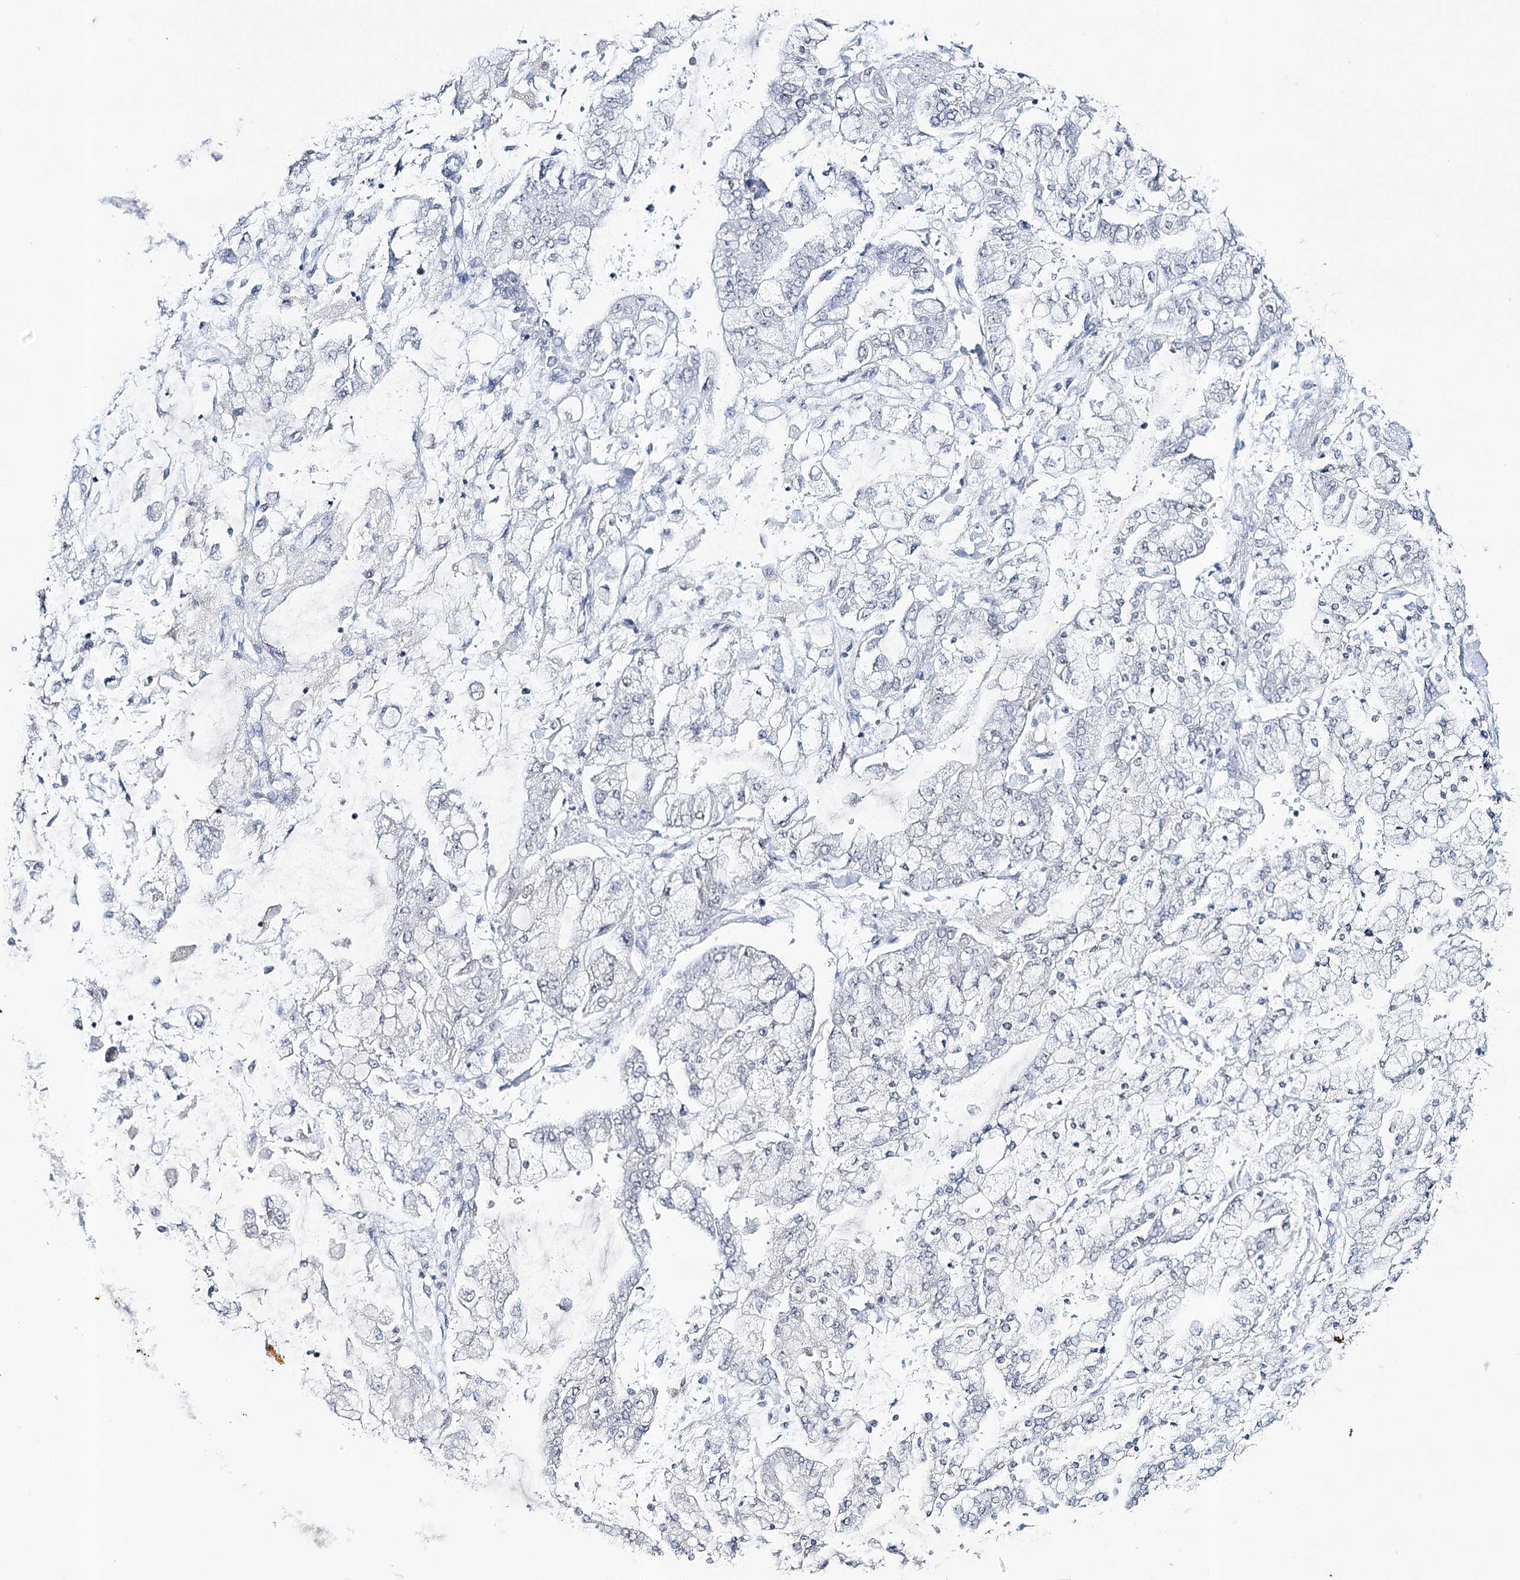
{"staining": {"intensity": "negative", "quantity": "none", "location": "none"}, "tissue": "stomach cancer", "cell_type": "Tumor cells", "image_type": "cancer", "snomed": [{"axis": "morphology", "description": "Normal tissue, NOS"}, {"axis": "morphology", "description": "Adenocarcinoma, NOS"}, {"axis": "topography", "description": "Stomach, upper"}, {"axis": "topography", "description": "Stomach"}], "caption": "Tumor cells show no significant staining in stomach cancer. Brightfield microscopy of IHC stained with DAB (3,3'-diaminobenzidine) (brown) and hematoxylin (blue), captured at high magnification.", "gene": "ZC3H8", "patient": {"sex": "male", "age": 76}}